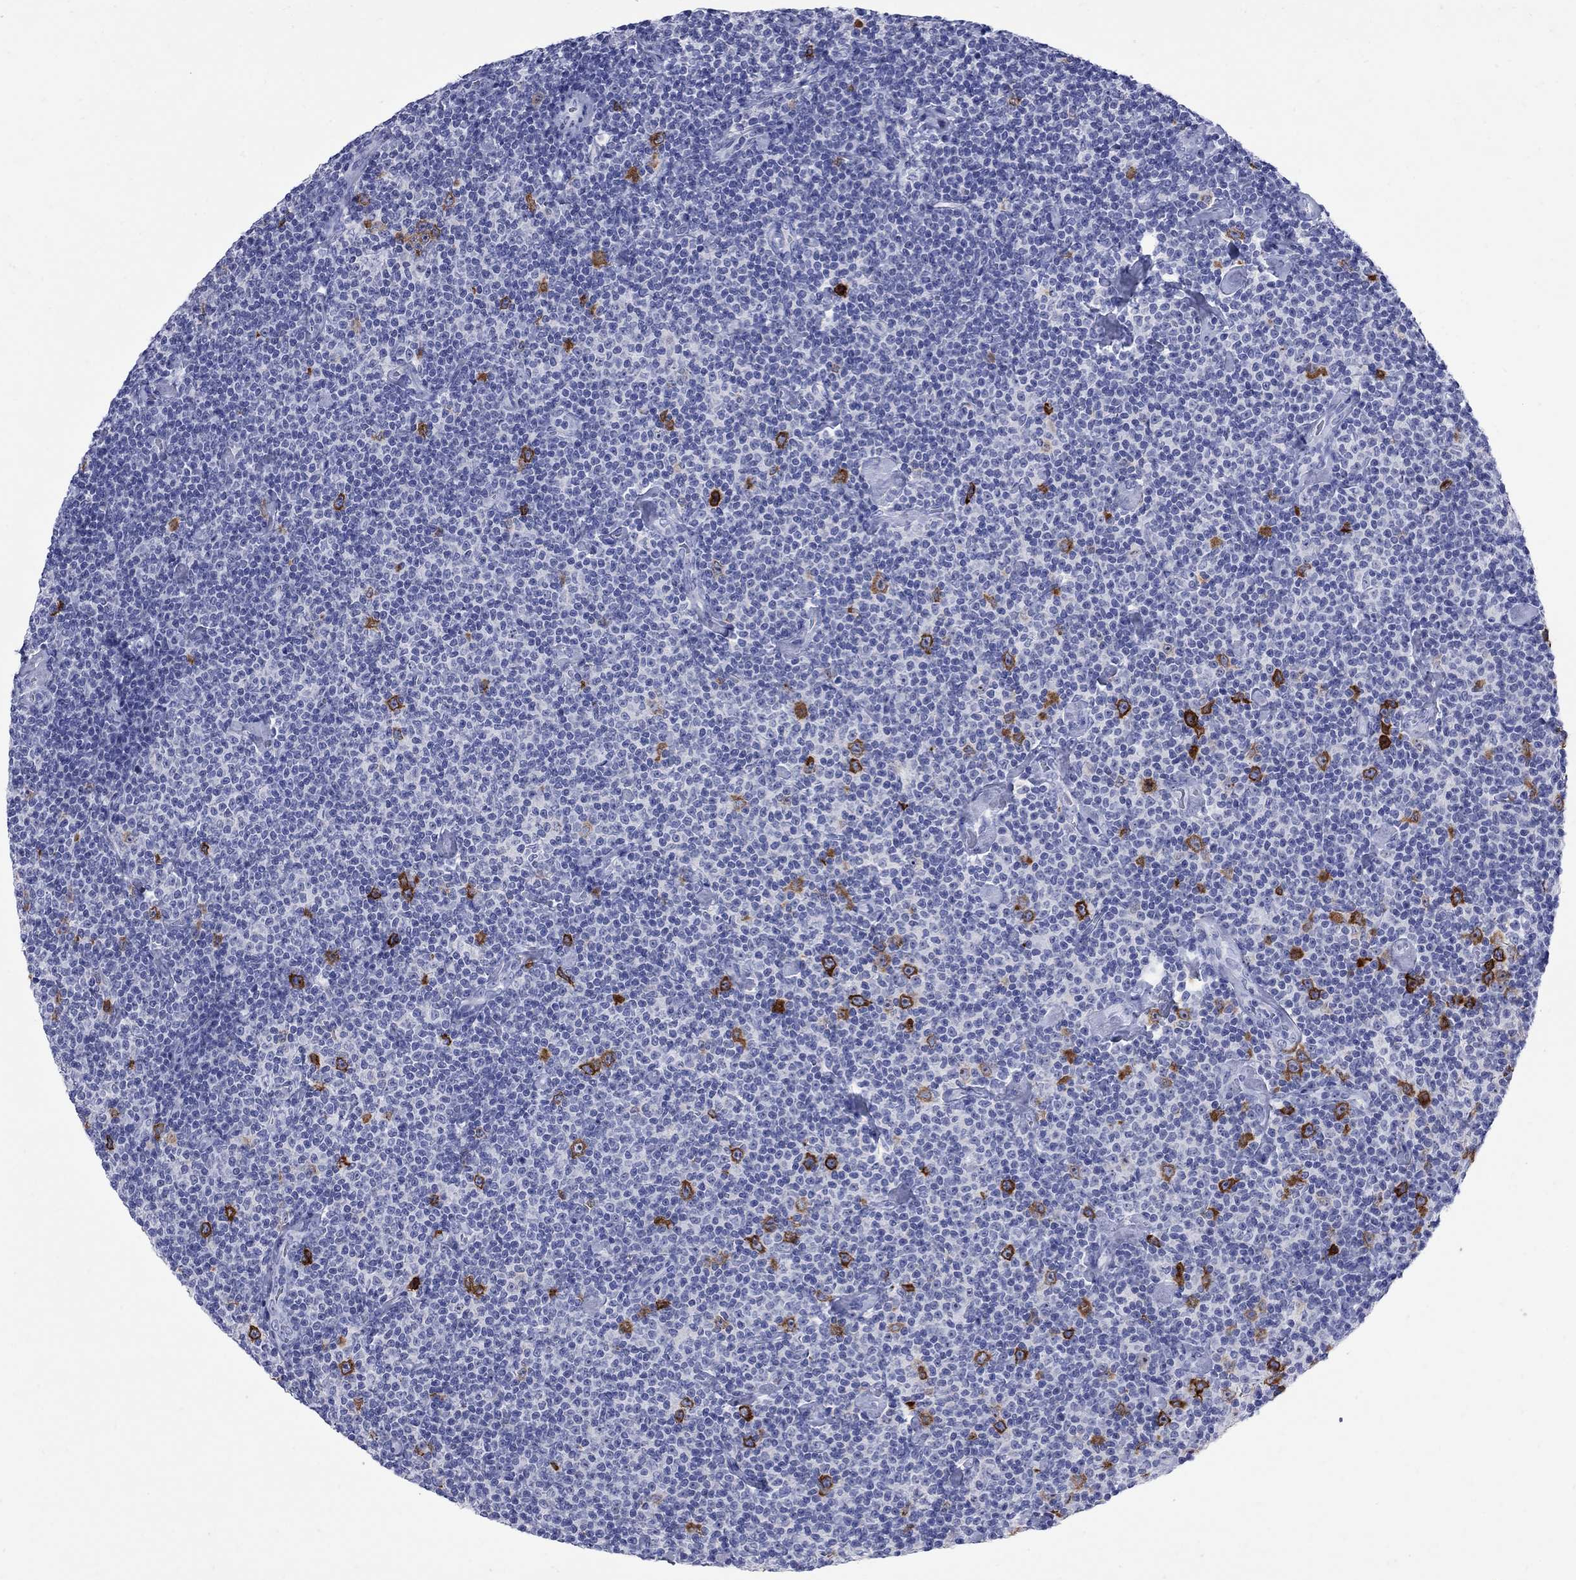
{"staining": {"intensity": "strong", "quantity": "<25%", "location": "cytoplasmic/membranous"}, "tissue": "lymphoma", "cell_type": "Tumor cells", "image_type": "cancer", "snomed": [{"axis": "morphology", "description": "Malignant lymphoma, non-Hodgkin's type, Low grade"}, {"axis": "topography", "description": "Lymph node"}], "caption": "Immunohistochemical staining of human lymphoma reveals strong cytoplasmic/membranous protein expression in approximately <25% of tumor cells. The protein is stained brown, and the nuclei are stained in blue (DAB IHC with brightfield microscopy, high magnification).", "gene": "TACC3", "patient": {"sex": "male", "age": 81}}